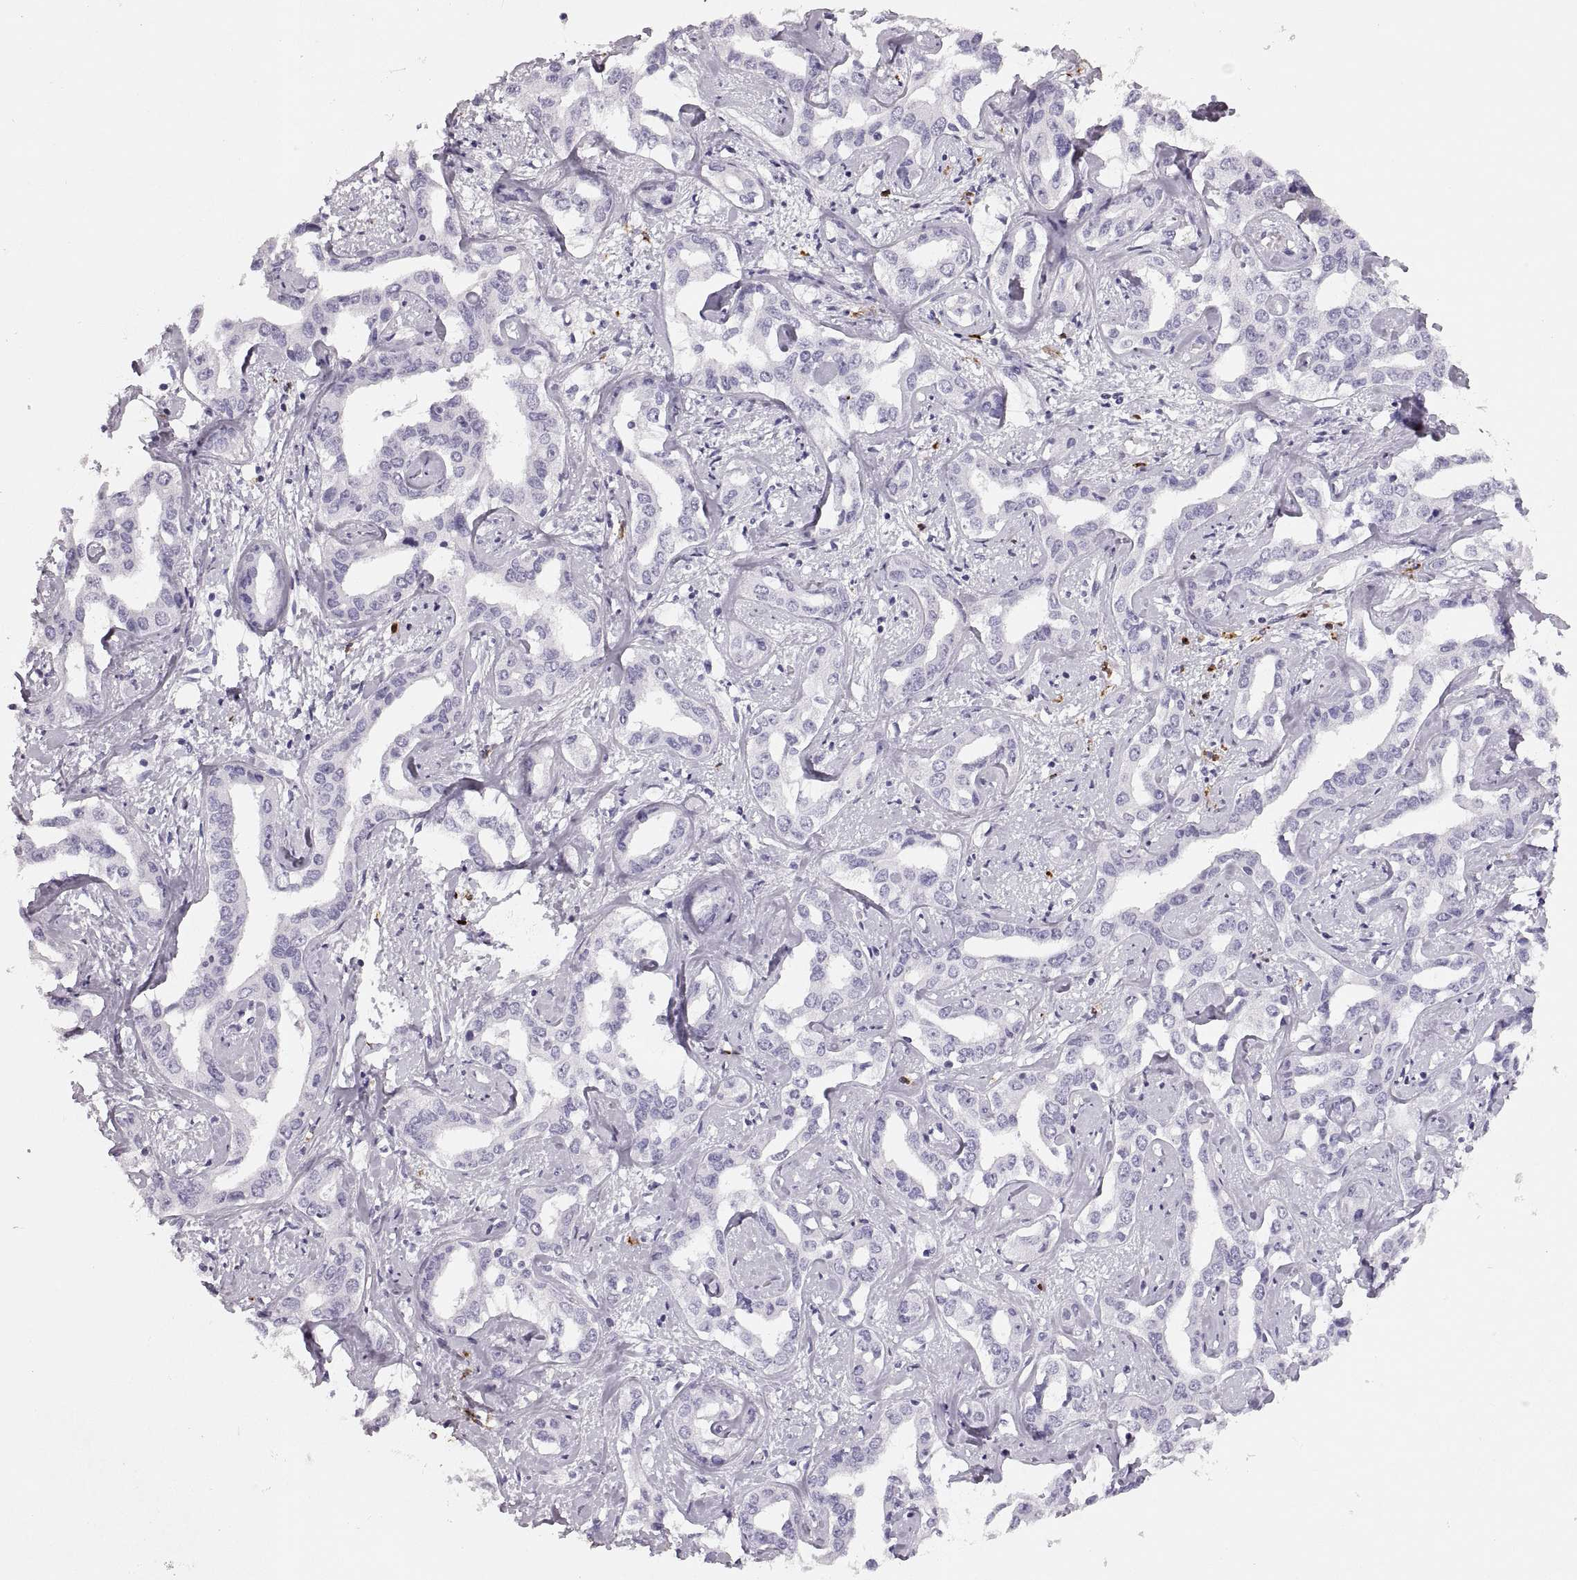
{"staining": {"intensity": "negative", "quantity": "none", "location": "none"}, "tissue": "liver cancer", "cell_type": "Tumor cells", "image_type": "cancer", "snomed": [{"axis": "morphology", "description": "Cholangiocarcinoma"}, {"axis": "topography", "description": "Liver"}], "caption": "Immunohistochemistry (IHC) image of neoplastic tissue: human liver cancer (cholangiocarcinoma) stained with DAB (3,3'-diaminobenzidine) exhibits no significant protein expression in tumor cells.", "gene": "MILR1", "patient": {"sex": "male", "age": 59}}